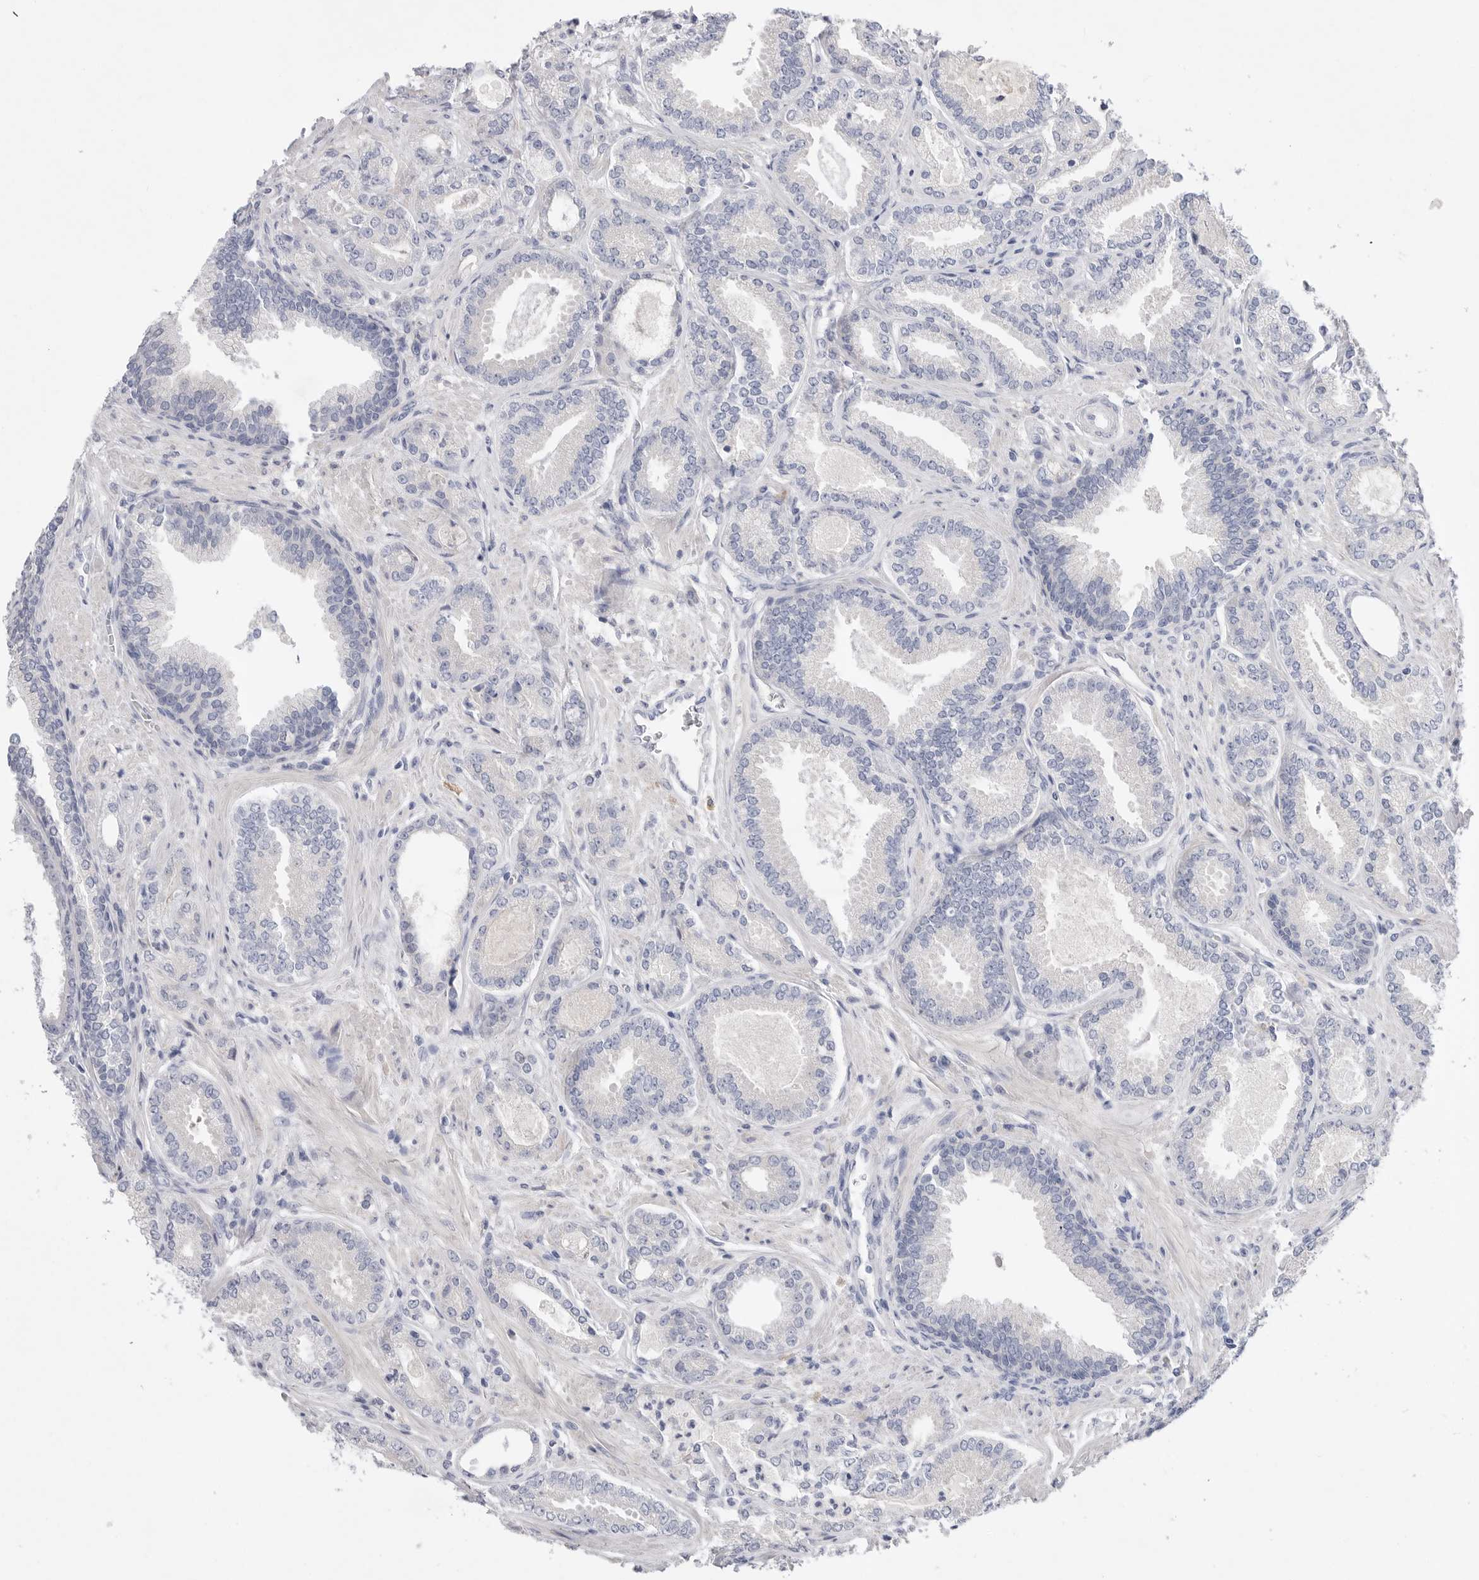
{"staining": {"intensity": "negative", "quantity": "none", "location": "none"}, "tissue": "prostate cancer", "cell_type": "Tumor cells", "image_type": "cancer", "snomed": [{"axis": "morphology", "description": "Adenocarcinoma, Low grade"}, {"axis": "topography", "description": "Prostate"}], "caption": "An IHC photomicrograph of adenocarcinoma (low-grade) (prostate) is shown. There is no staining in tumor cells of adenocarcinoma (low-grade) (prostate).", "gene": "CAMK2B", "patient": {"sex": "male", "age": 71}}